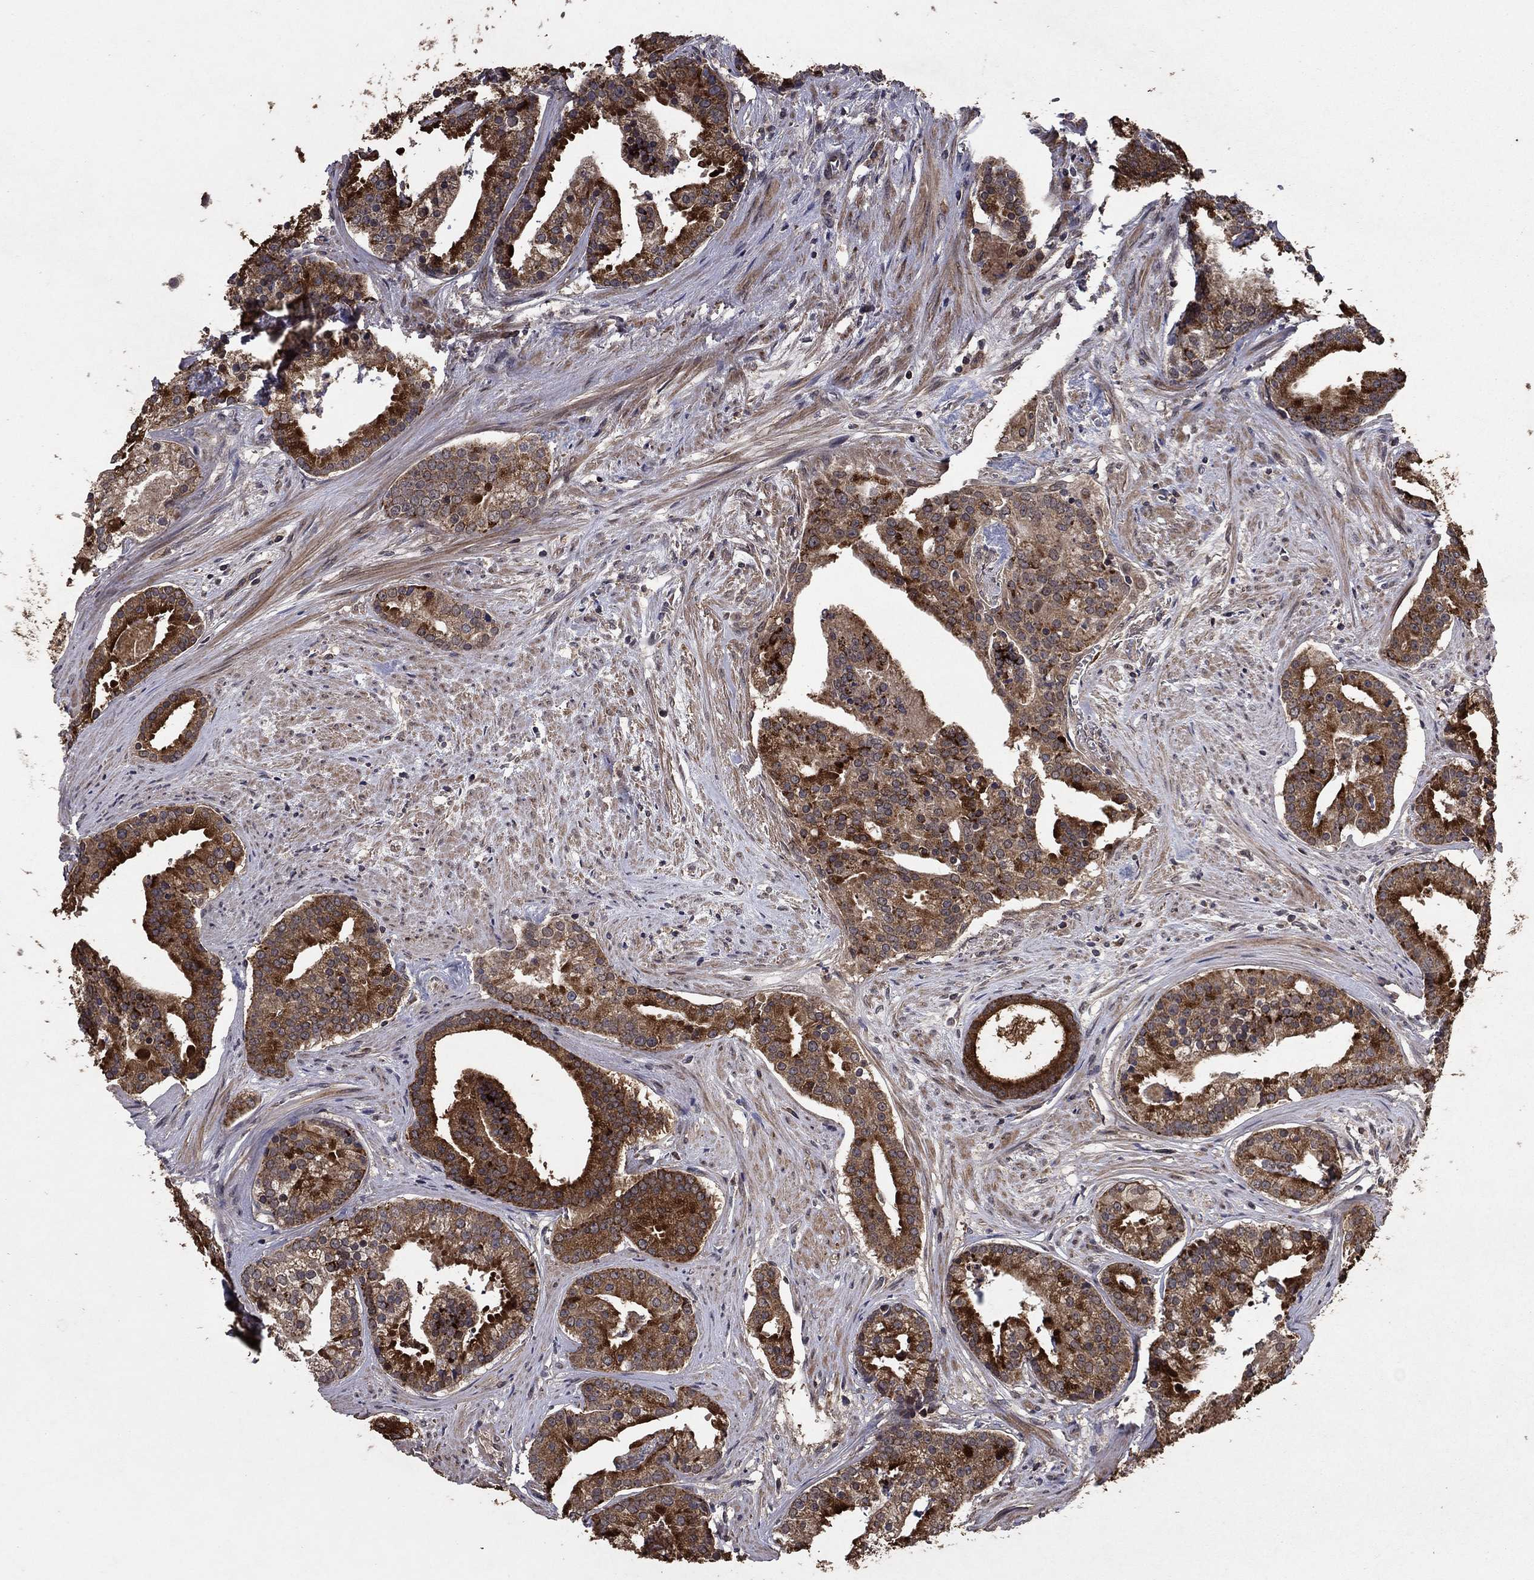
{"staining": {"intensity": "strong", "quantity": ">75%", "location": "cytoplasmic/membranous"}, "tissue": "prostate cancer", "cell_type": "Tumor cells", "image_type": "cancer", "snomed": [{"axis": "morphology", "description": "Adenocarcinoma, NOS"}, {"axis": "topography", "description": "Prostate and seminal vesicle, NOS"}, {"axis": "topography", "description": "Prostate"}], "caption": "Protein staining by IHC reveals strong cytoplasmic/membranous expression in approximately >75% of tumor cells in prostate cancer (adenocarcinoma).", "gene": "DHRS1", "patient": {"sex": "male", "age": 44}}